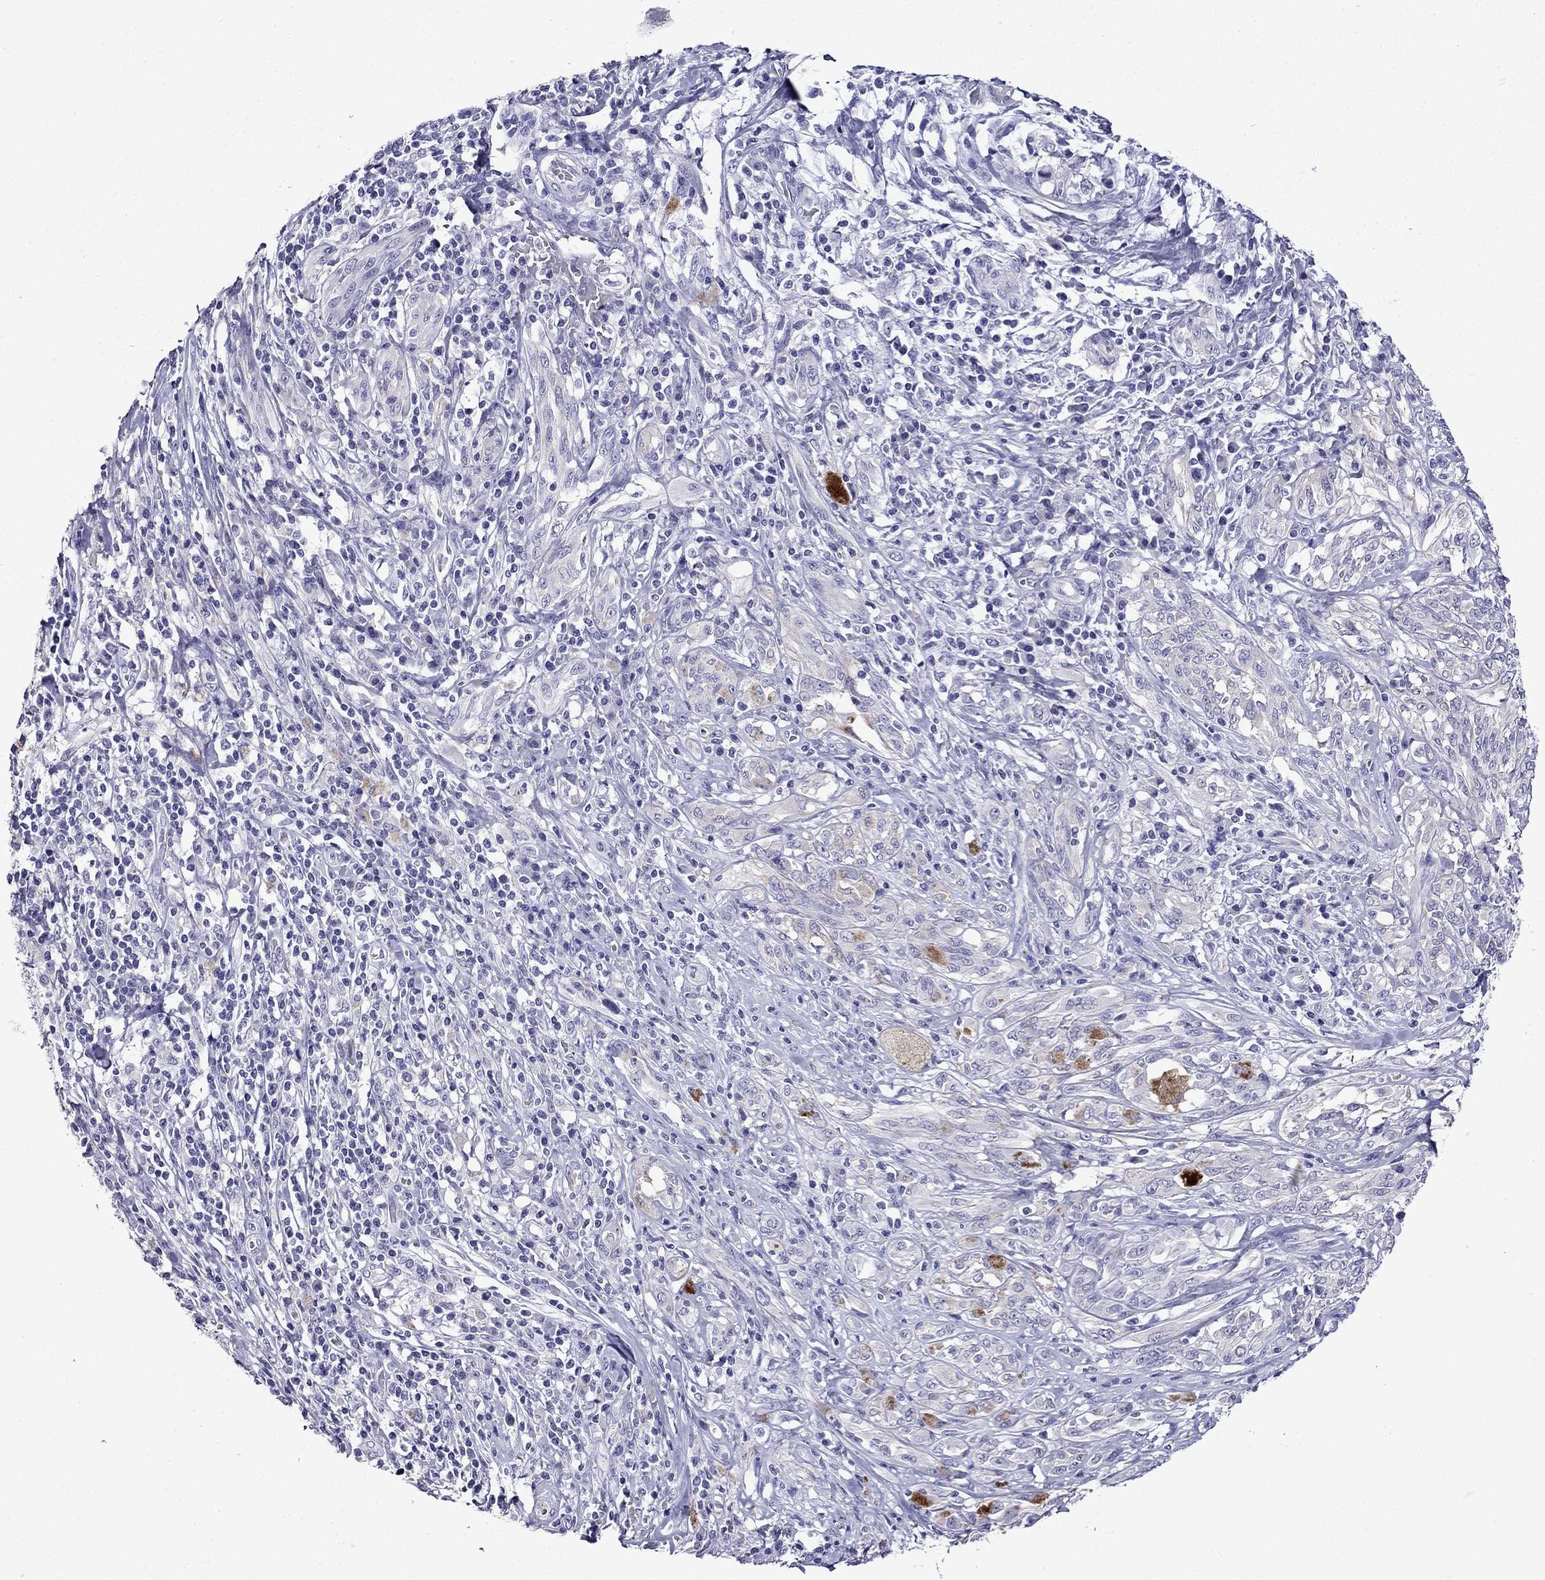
{"staining": {"intensity": "negative", "quantity": "none", "location": "none"}, "tissue": "melanoma", "cell_type": "Tumor cells", "image_type": "cancer", "snomed": [{"axis": "morphology", "description": "Malignant melanoma, NOS"}, {"axis": "topography", "description": "Skin"}], "caption": "A high-resolution histopathology image shows immunohistochemistry staining of malignant melanoma, which shows no significant positivity in tumor cells.", "gene": "DNAH17", "patient": {"sex": "female", "age": 91}}